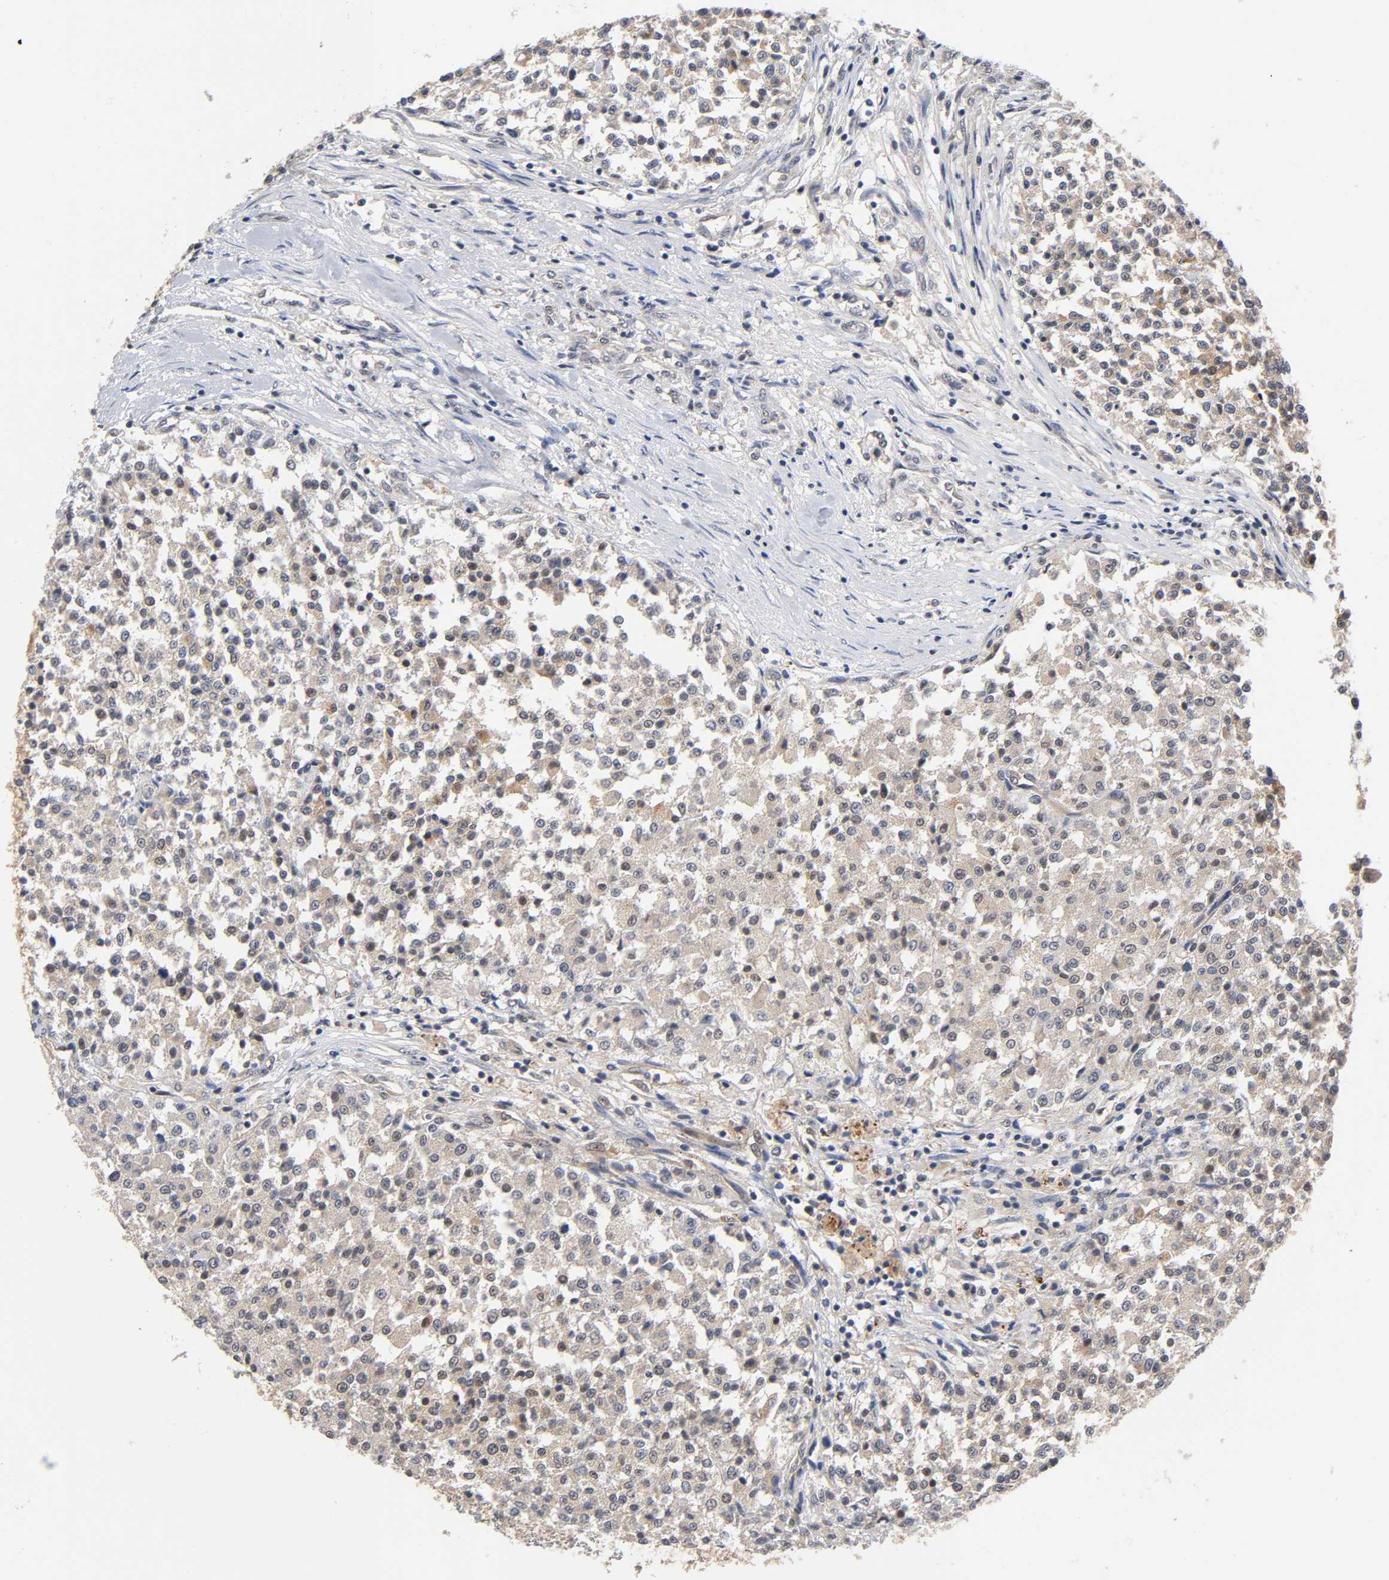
{"staining": {"intensity": "weak", "quantity": "25%-75%", "location": "cytoplasmic/membranous"}, "tissue": "testis cancer", "cell_type": "Tumor cells", "image_type": "cancer", "snomed": [{"axis": "morphology", "description": "Seminoma, NOS"}, {"axis": "topography", "description": "Testis"}], "caption": "High-magnification brightfield microscopy of testis seminoma stained with DAB (3,3'-diaminobenzidine) (brown) and counterstained with hematoxylin (blue). tumor cells exhibit weak cytoplasmic/membranous staining is identified in about25%-75% of cells.", "gene": "PRKAB1", "patient": {"sex": "male", "age": 59}}